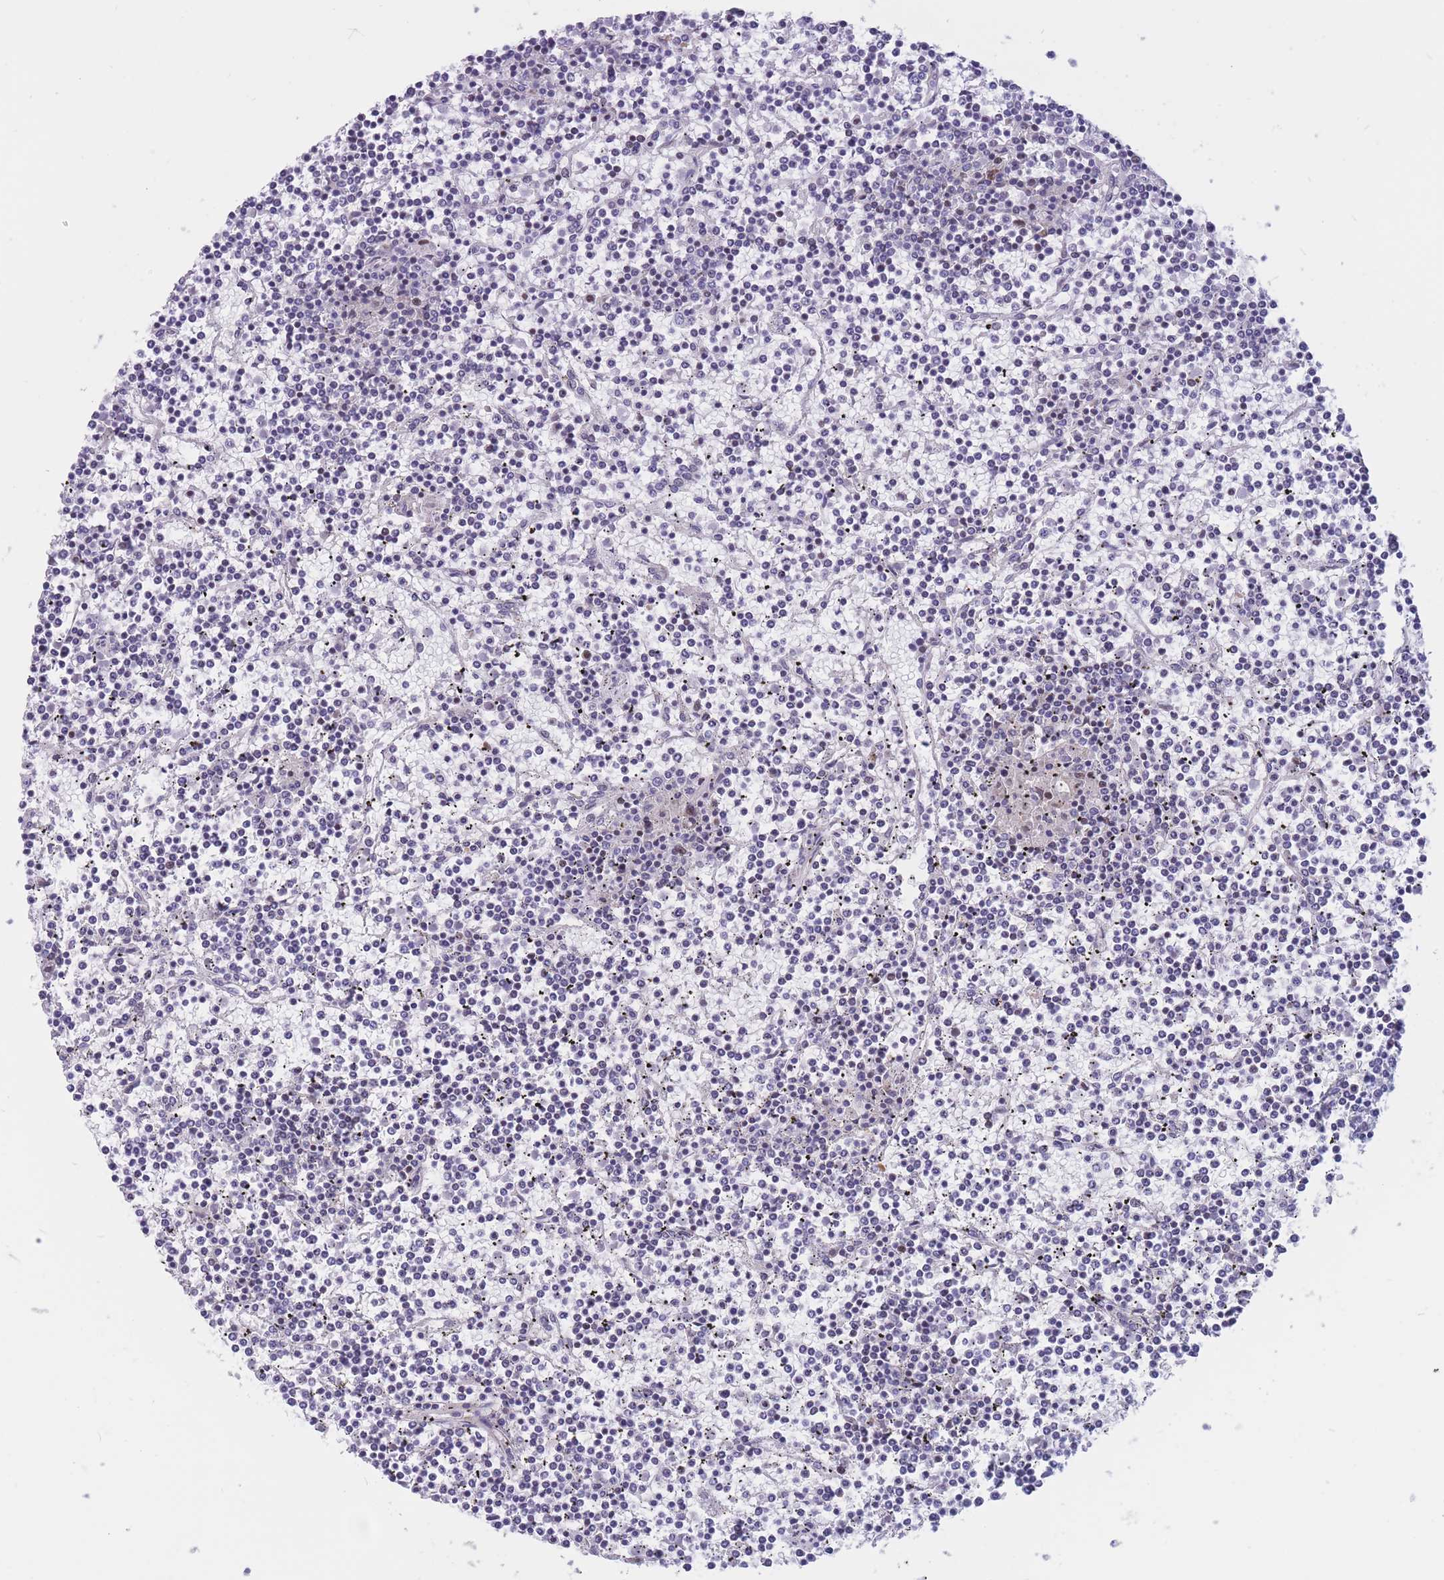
{"staining": {"intensity": "negative", "quantity": "none", "location": "none"}, "tissue": "lymphoma", "cell_type": "Tumor cells", "image_type": "cancer", "snomed": [{"axis": "morphology", "description": "Malignant lymphoma, non-Hodgkin's type, Low grade"}, {"axis": "topography", "description": "Spleen"}], "caption": "The immunohistochemistry (IHC) photomicrograph has no significant positivity in tumor cells of low-grade malignant lymphoma, non-Hodgkin's type tissue. Brightfield microscopy of immunohistochemistry (IHC) stained with DAB (brown) and hematoxylin (blue), captured at high magnification.", "gene": "BCL9L", "patient": {"sex": "female", "age": 19}}